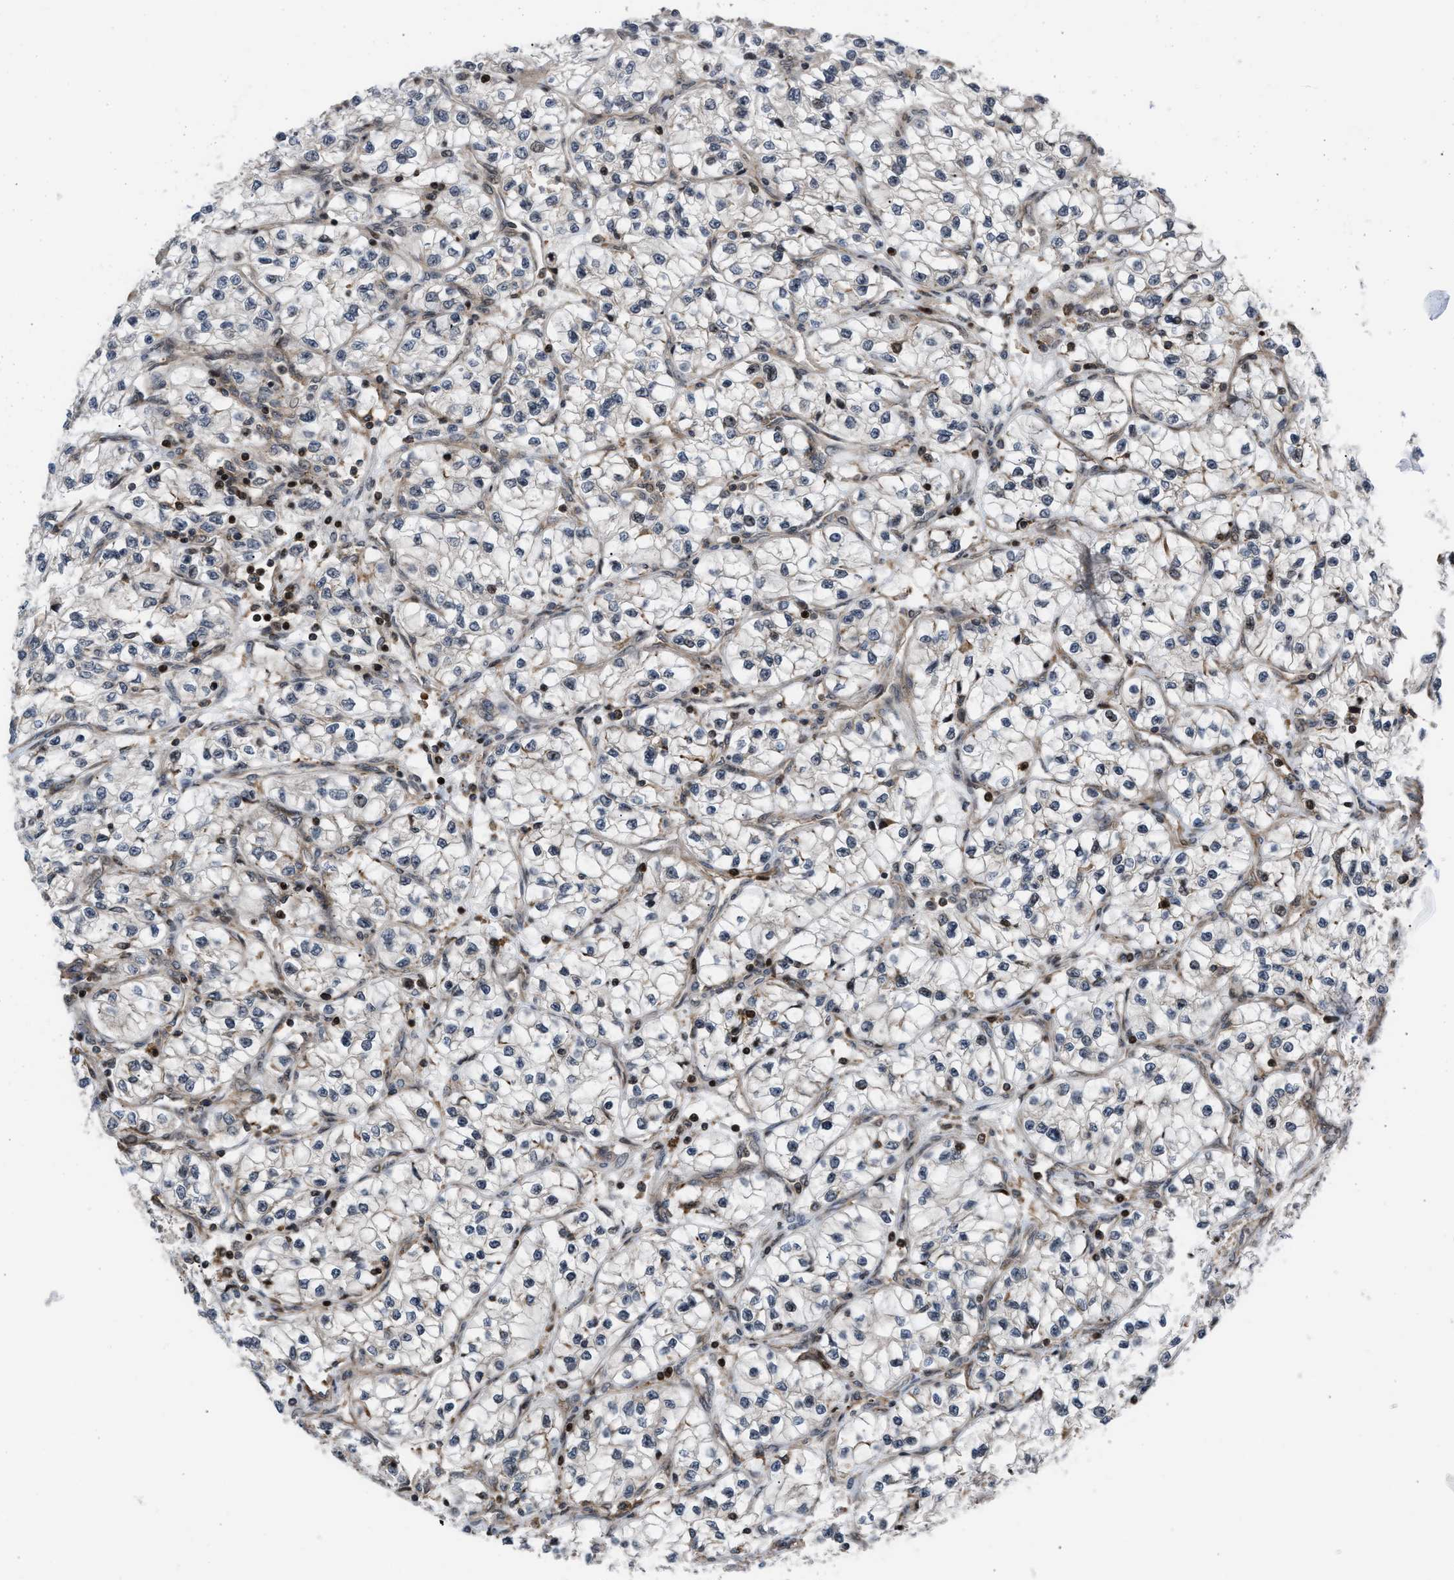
{"staining": {"intensity": "weak", "quantity": "<25%", "location": "nuclear"}, "tissue": "renal cancer", "cell_type": "Tumor cells", "image_type": "cancer", "snomed": [{"axis": "morphology", "description": "Adenocarcinoma, NOS"}, {"axis": "topography", "description": "Kidney"}], "caption": "The micrograph exhibits no staining of tumor cells in renal cancer (adenocarcinoma).", "gene": "STAU2", "patient": {"sex": "female", "age": 57}}